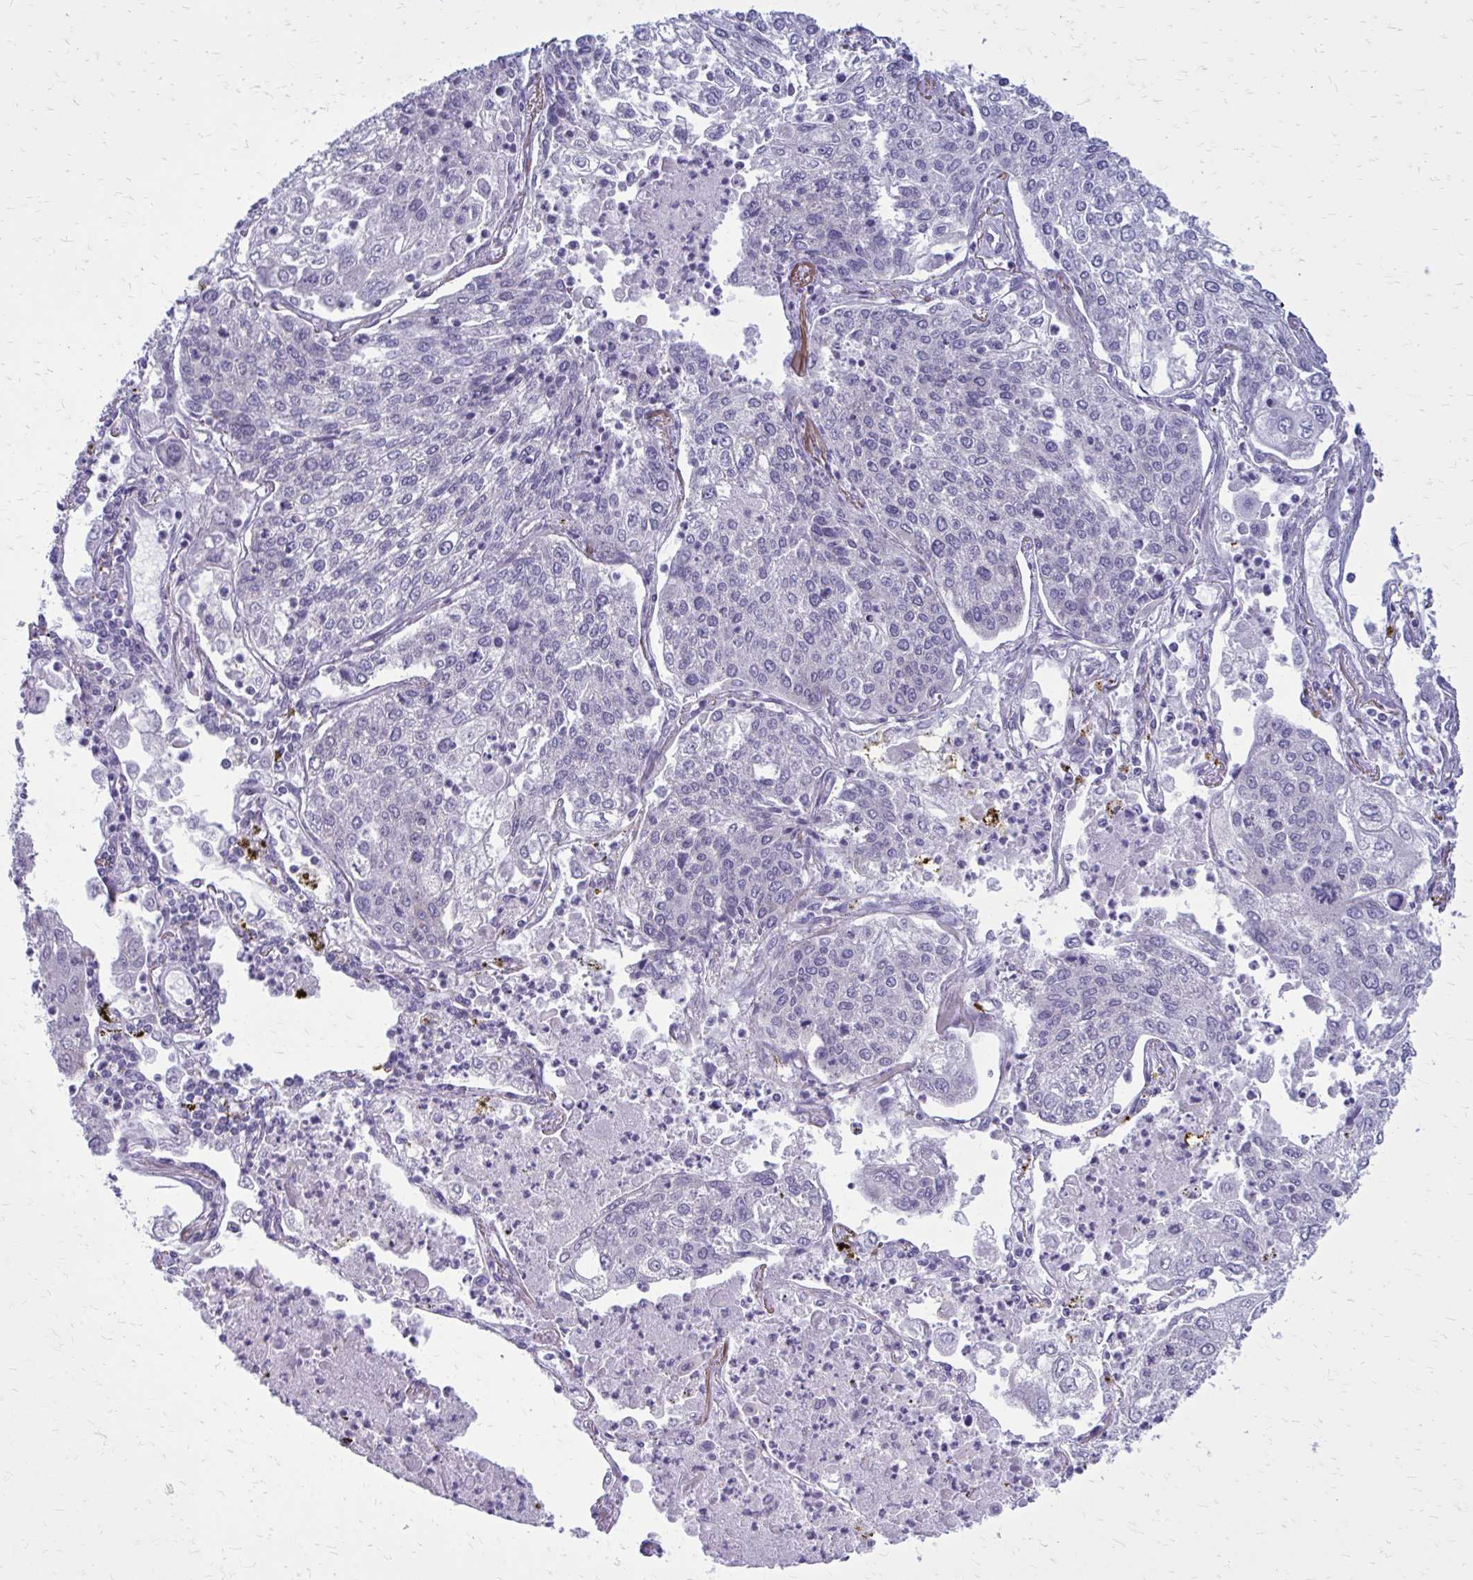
{"staining": {"intensity": "negative", "quantity": "none", "location": "none"}, "tissue": "lung cancer", "cell_type": "Tumor cells", "image_type": "cancer", "snomed": [{"axis": "morphology", "description": "Squamous cell carcinoma, NOS"}, {"axis": "topography", "description": "Lung"}], "caption": "Immunohistochemistry of squamous cell carcinoma (lung) displays no positivity in tumor cells.", "gene": "GIGYF2", "patient": {"sex": "male", "age": 74}}